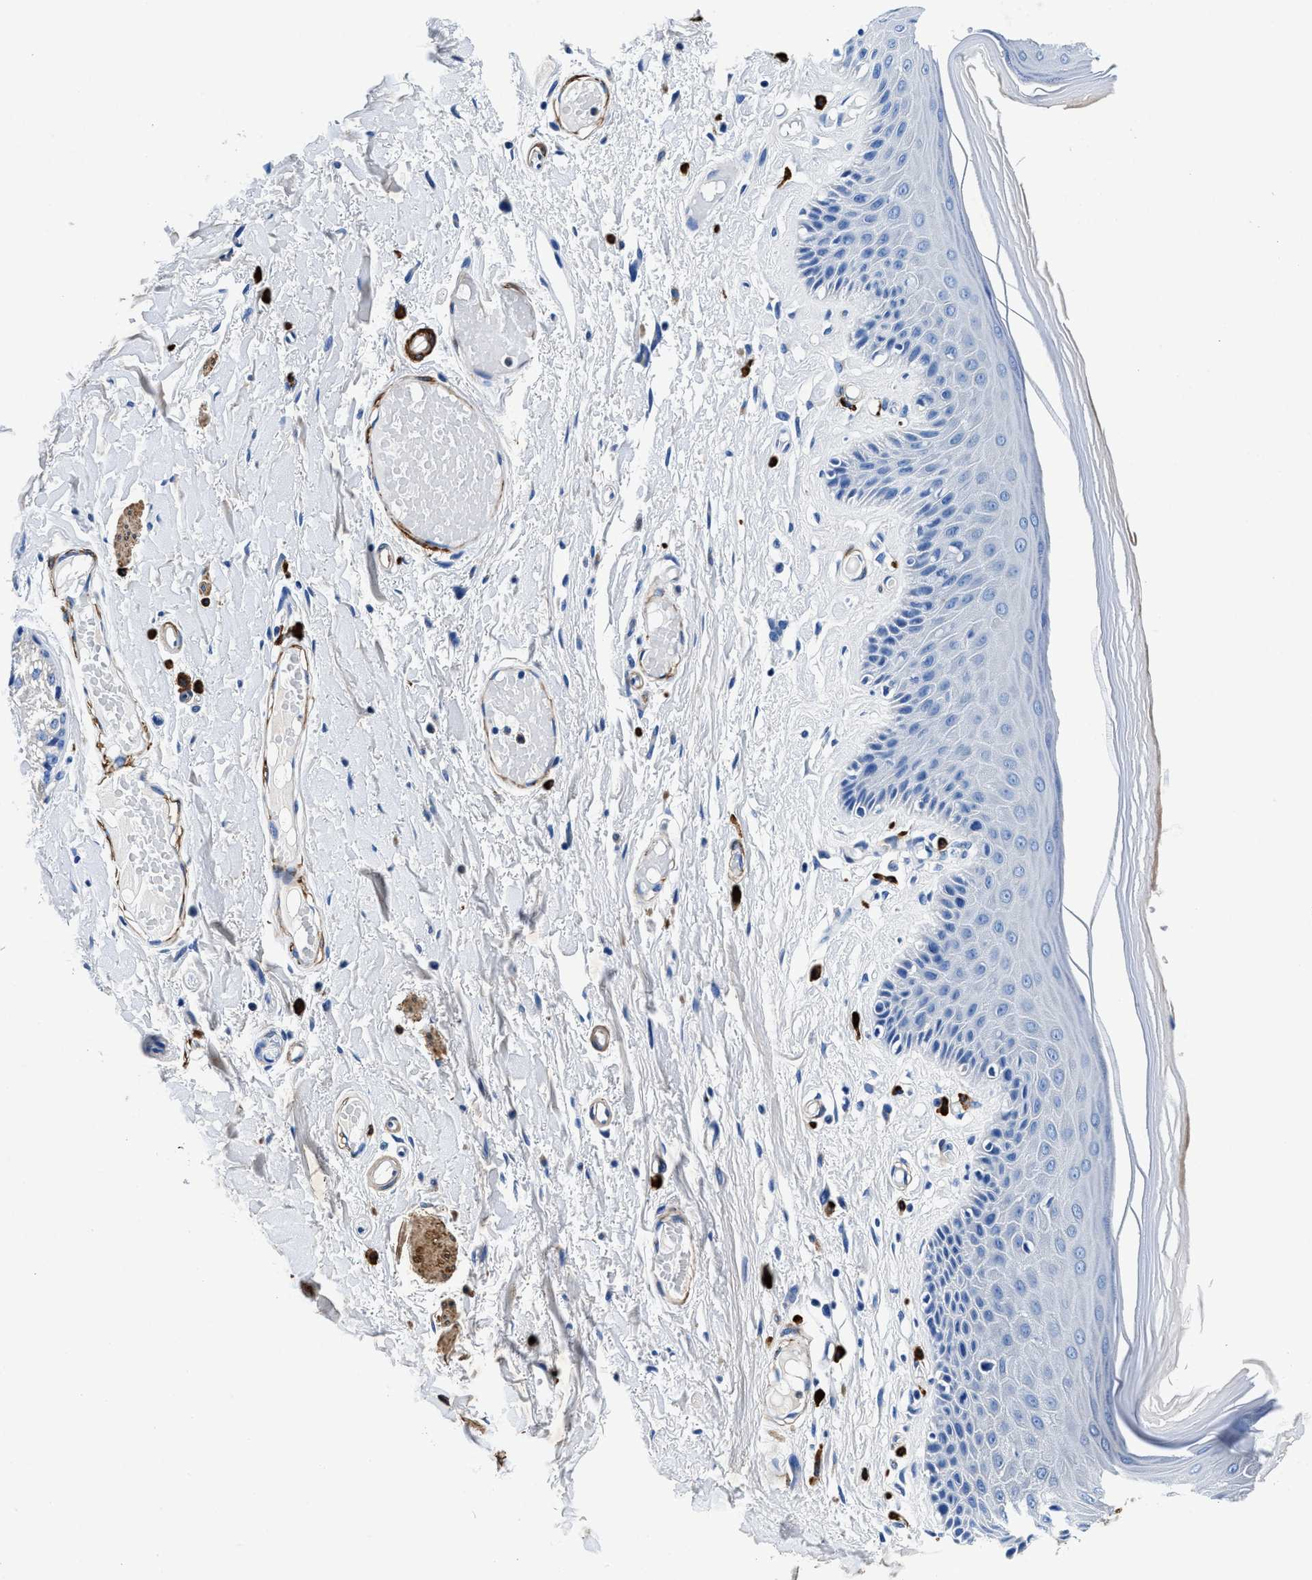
{"staining": {"intensity": "weak", "quantity": "<25%", "location": "cytoplasmic/membranous"}, "tissue": "skin", "cell_type": "Epidermal cells", "image_type": "normal", "snomed": [{"axis": "morphology", "description": "Normal tissue, NOS"}, {"axis": "topography", "description": "Vulva"}], "caption": "There is no significant expression in epidermal cells of skin. (Brightfield microscopy of DAB IHC at high magnification).", "gene": "TEX261", "patient": {"sex": "female", "age": 73}}